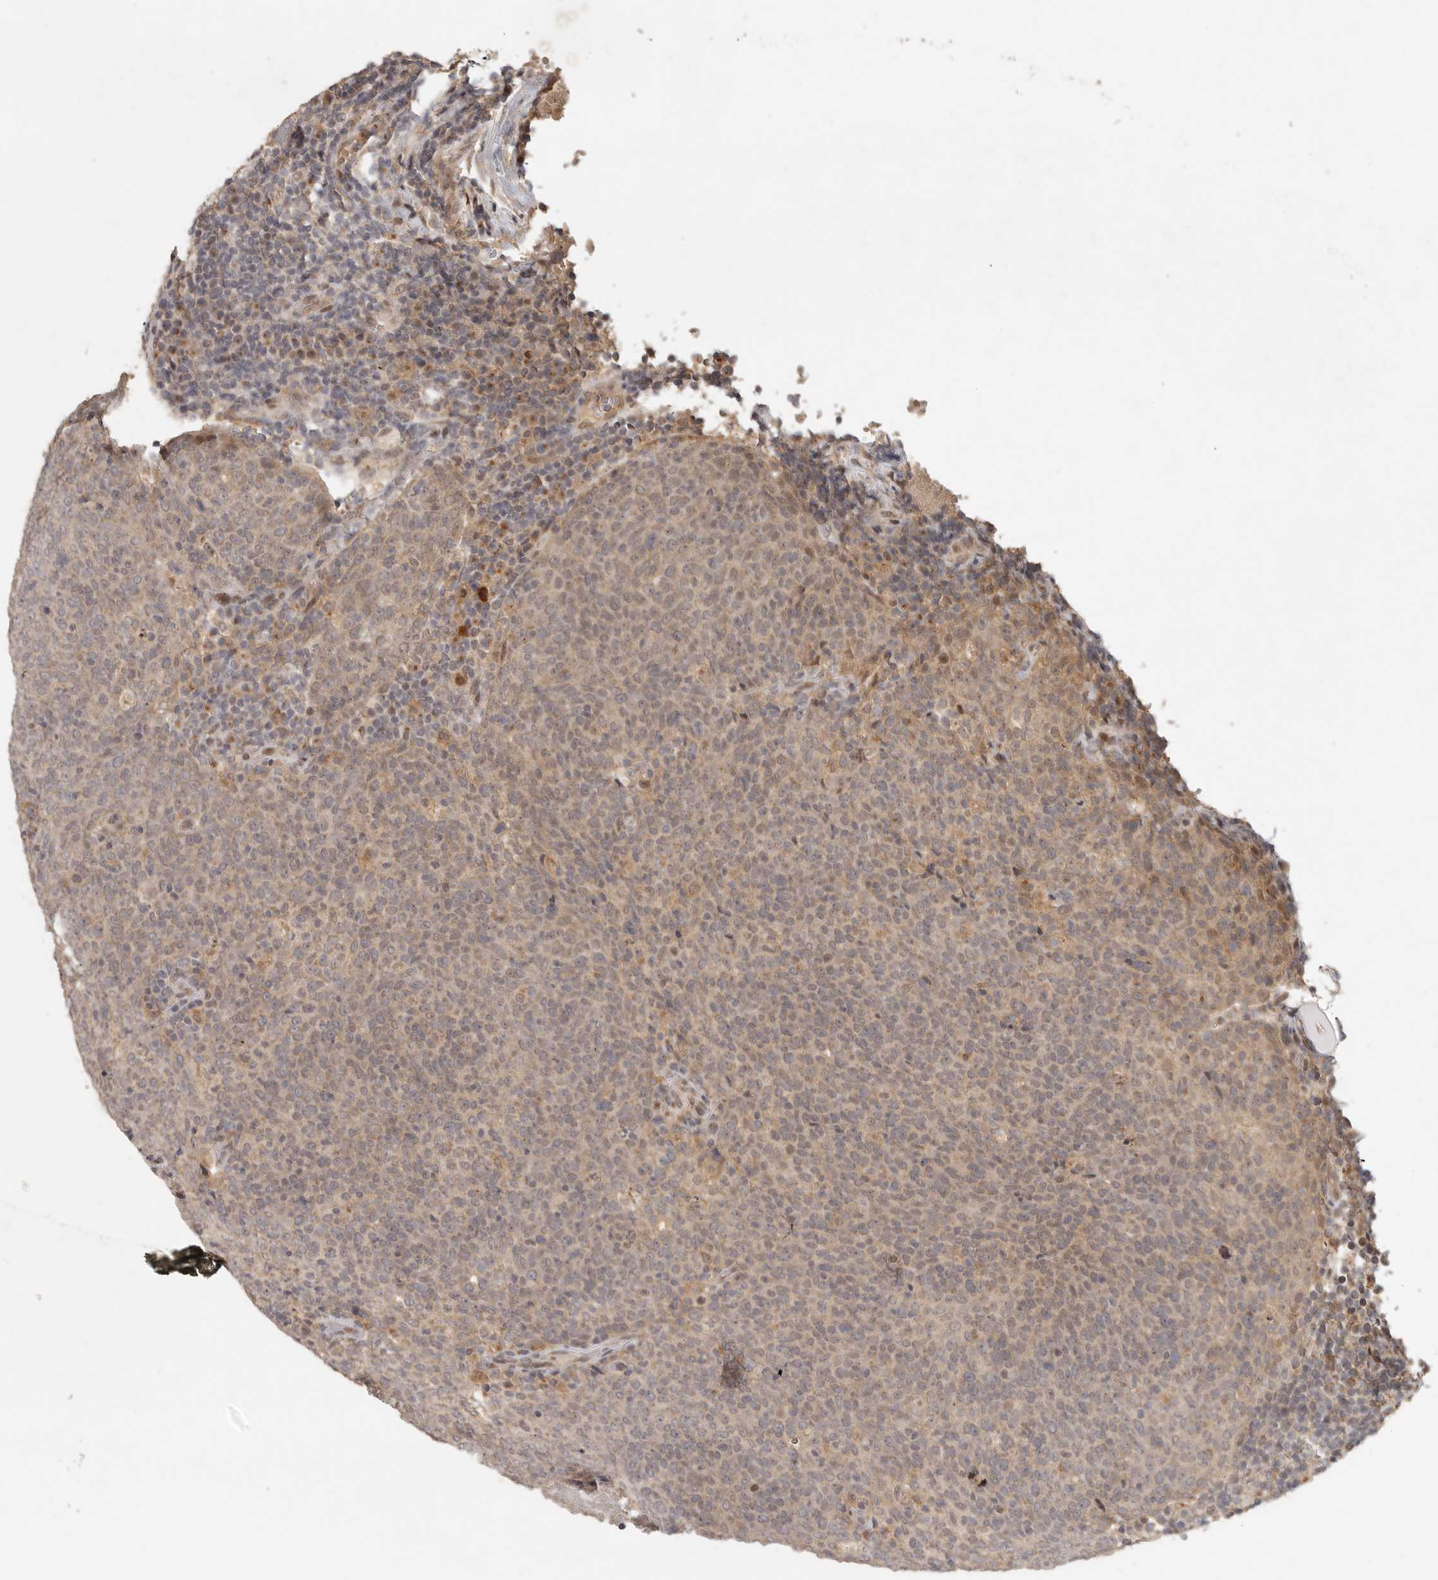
{"staining": {"intensity": "weak", "quantity": ">75%", "location": "cytoplasmic/membranous"}, "tissue": "head and neck cancer", "cell_type": "Tumor cells", "image_type": "cancer", "snomed": [{"axis": "morphology", "description": "Squamous cell carcinoma, NOS"}, {"axis": "morphology", "description": "Squamous cell carcinoma, metastatic, NOS"}, {"axis": "topography", "description": "Lymph node"}, {"axis": "topography", "description": "Head-Neck"}], "caption": "About >75% of tumor cells in head and neck squamous cell carcinoma display weak cytoplasmic/membranous protein staining as visualized by brown immunohistochemical staining.", "gene": "LRRC75A", "patient": {"sex": "male", "age": 62}}